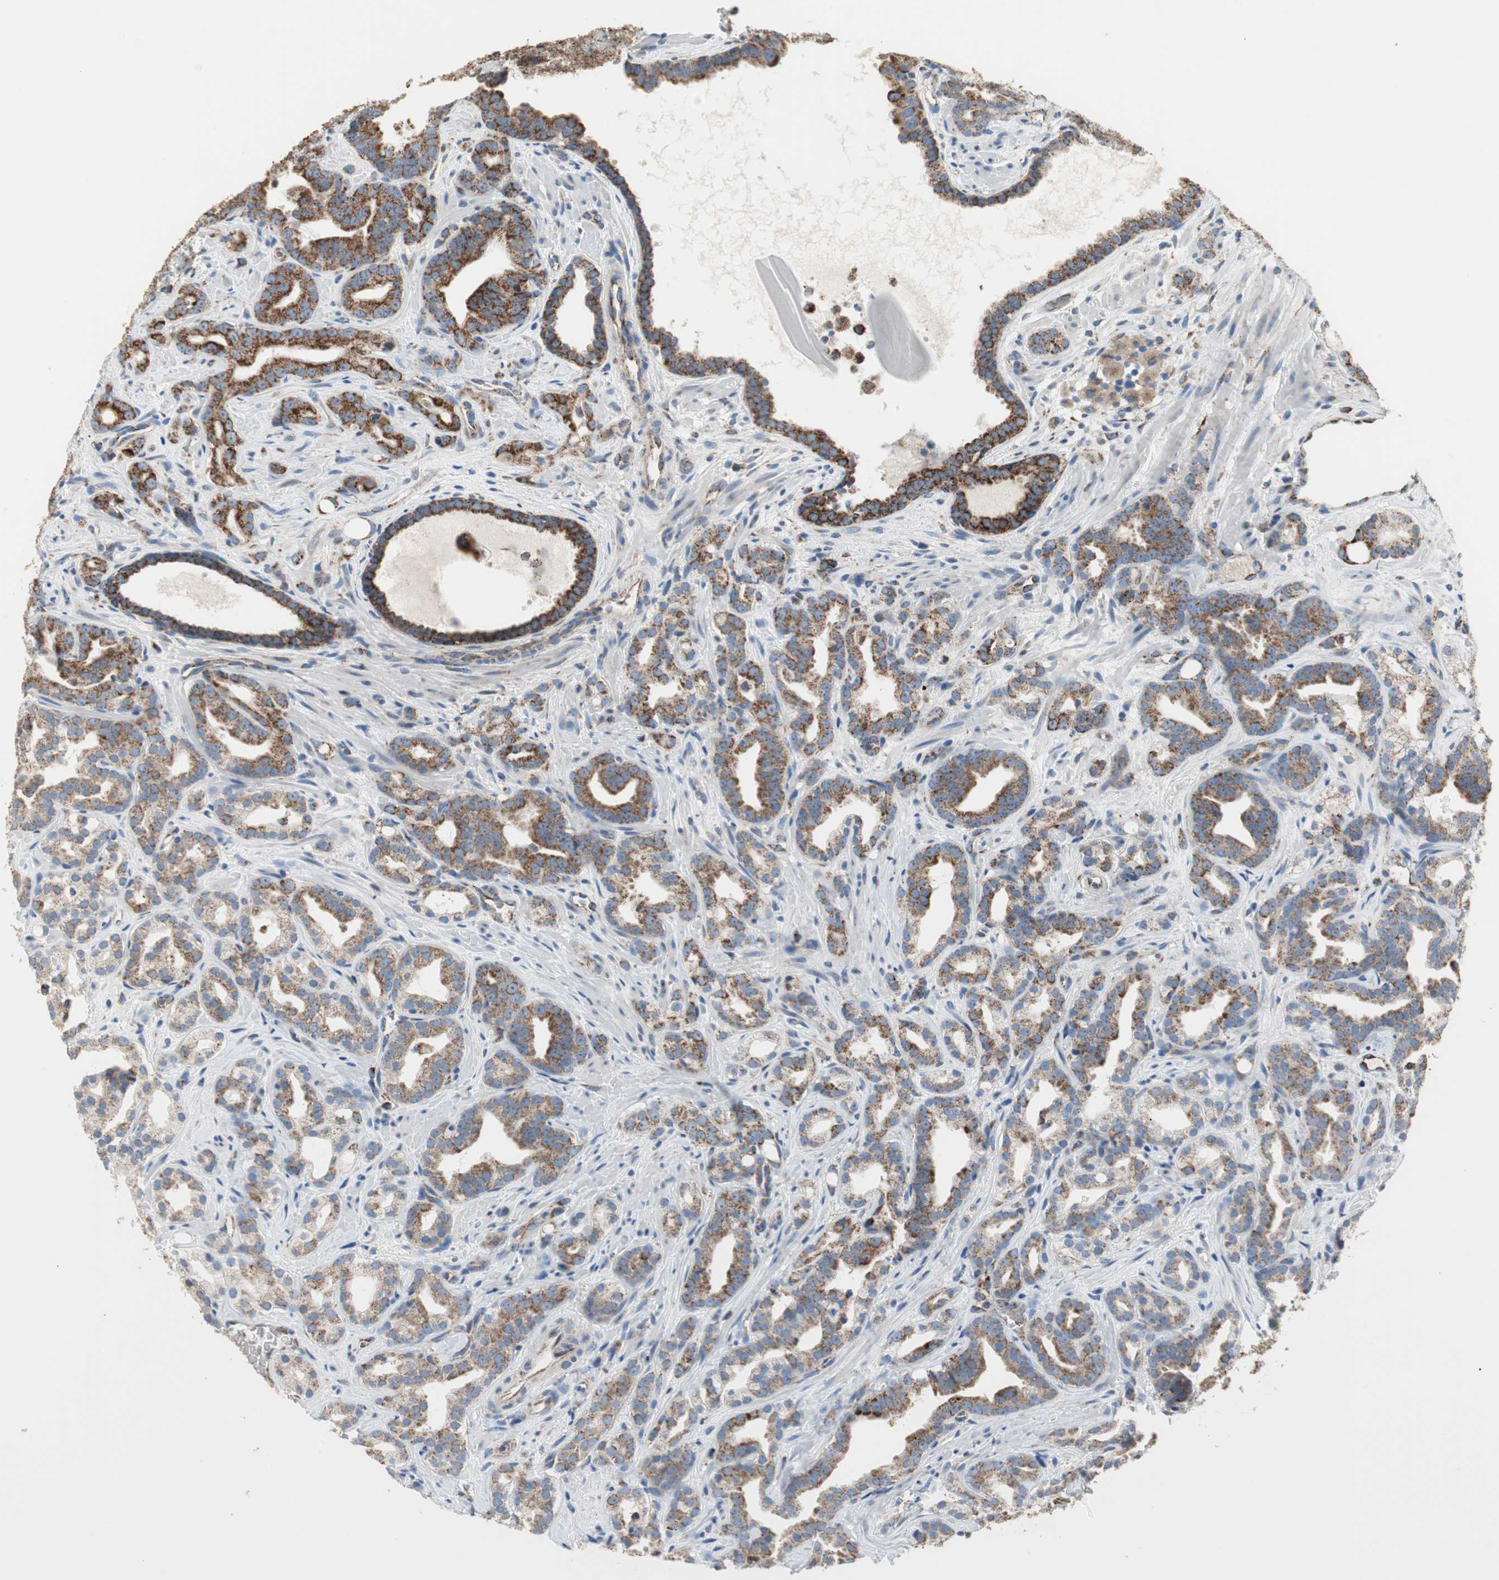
{"staining": {"intensity": "strong", "quantity": ">75%", "location": "cytoplasmic/membranous"}, "tissue": "prostate cancer", "cell_type": "Tumor cells", "image_type": "cancer", "snomed": [{"axis": "morphology", "description": "Adenocarcinoma, Low grade"}, {"axis": "topography", "description": "Prostate"}], "caption": "An immunohistochemistry micrograph of neoplastic tissue is shown. Protein staining in brown highlights strong cytoplasmic/membranous positivity in adenocarcinoma (low-grade) (prostate) within tumor cells.", "gene": "TST", "patient": {"sex": "male", "age": 63}}